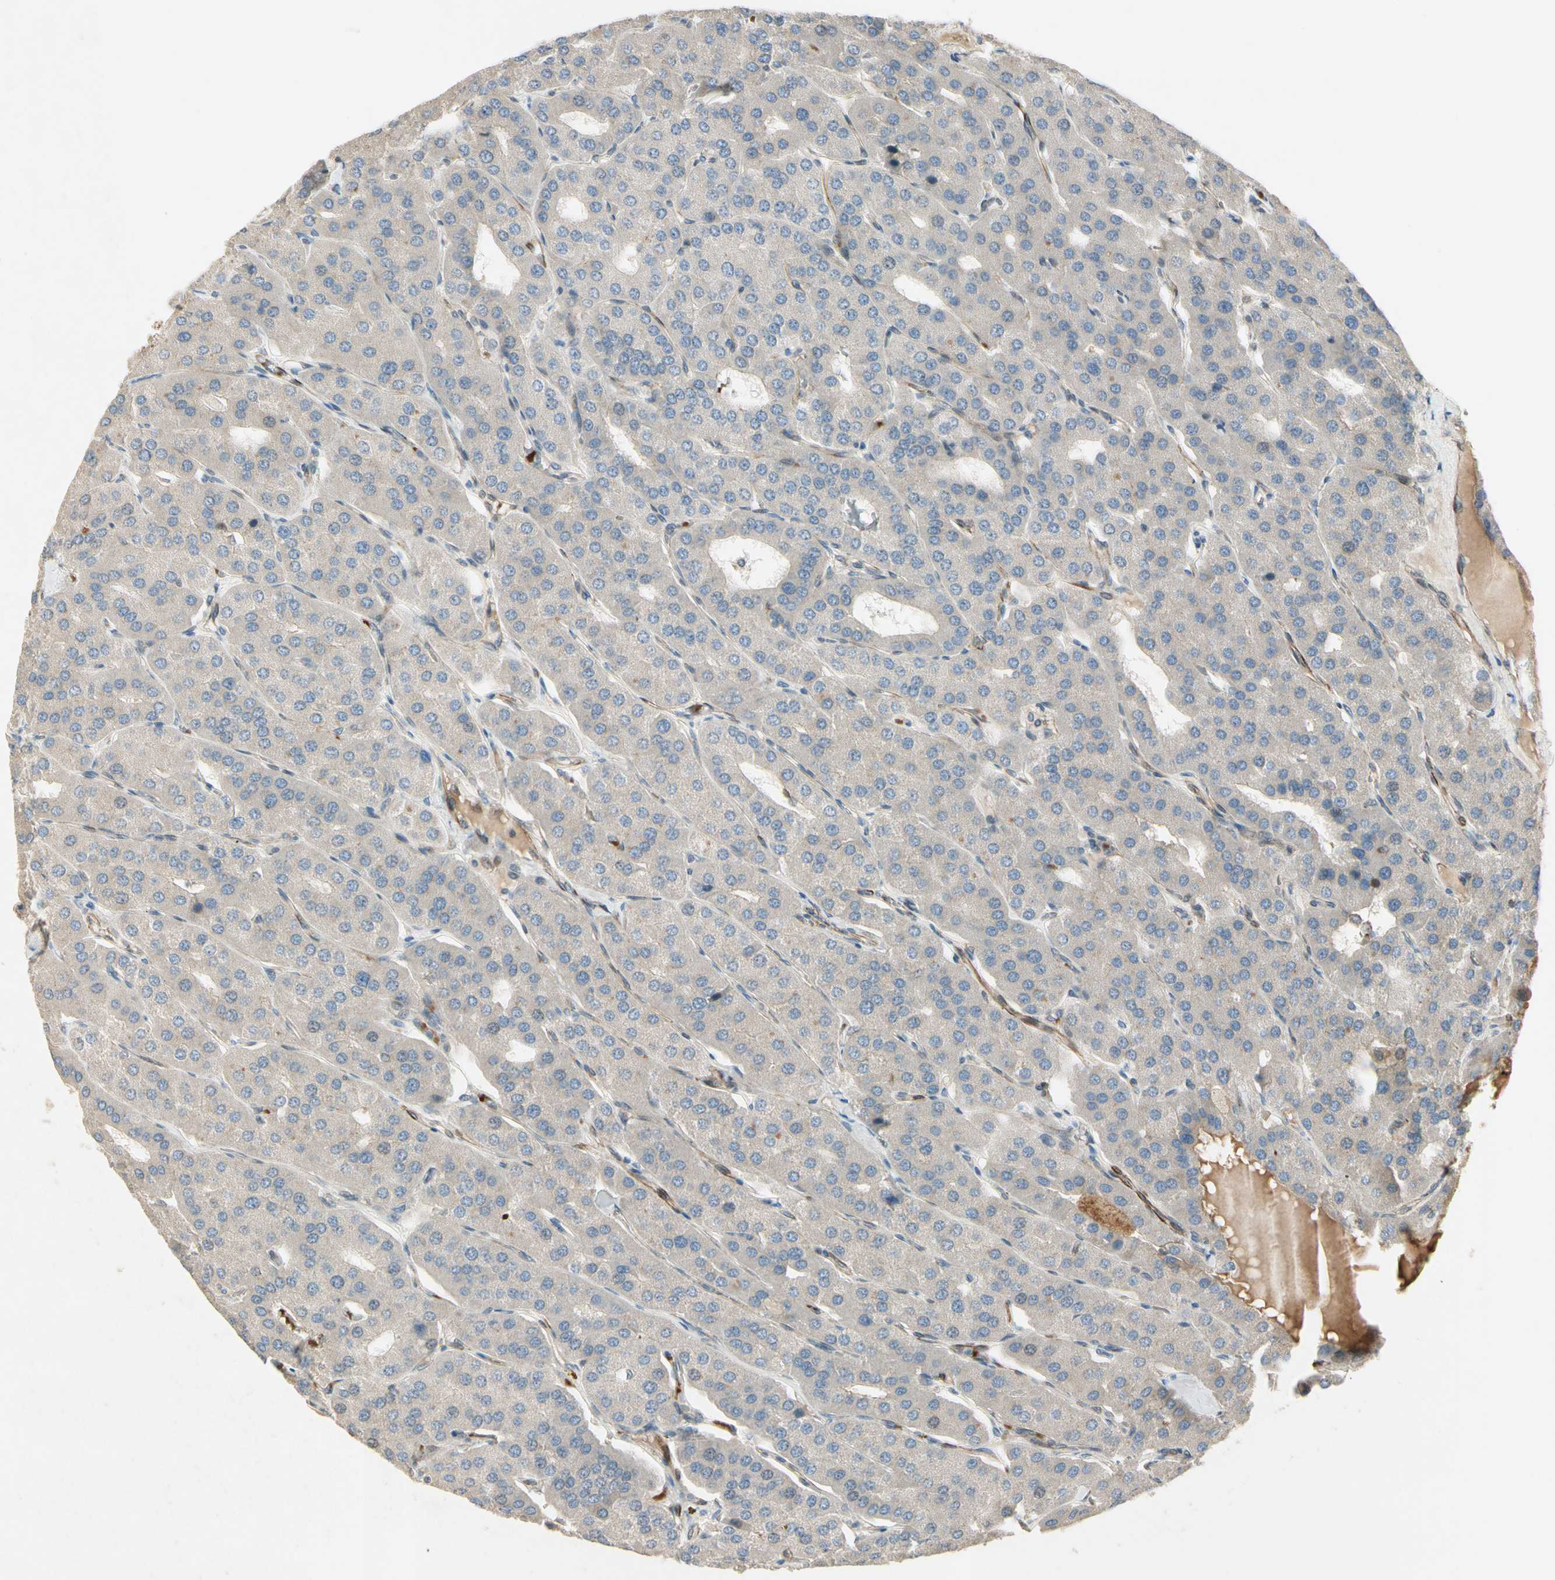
{"staining": {"intensity": "negative", "quantity": "none", "location": "none"}, "tissue": "parathyroid gland", "cell_type": "Glandular cells", "image_type": "normal", "snomed": [{"axis": "morphology", "description": "Normal tissue, NOS"}, {"axis": "morphology", "description": "Adenoma, NOS"}, {"axis": "topography", "description": "Parathyroid gland"}], "caption": "Immunohistochemistry (IHC) of unremarkable human parathyroid gland demonstrates no positivity in glandular cells.", "gene": "PPP3CB", "patient": {"sex": "female", "age": 86}}